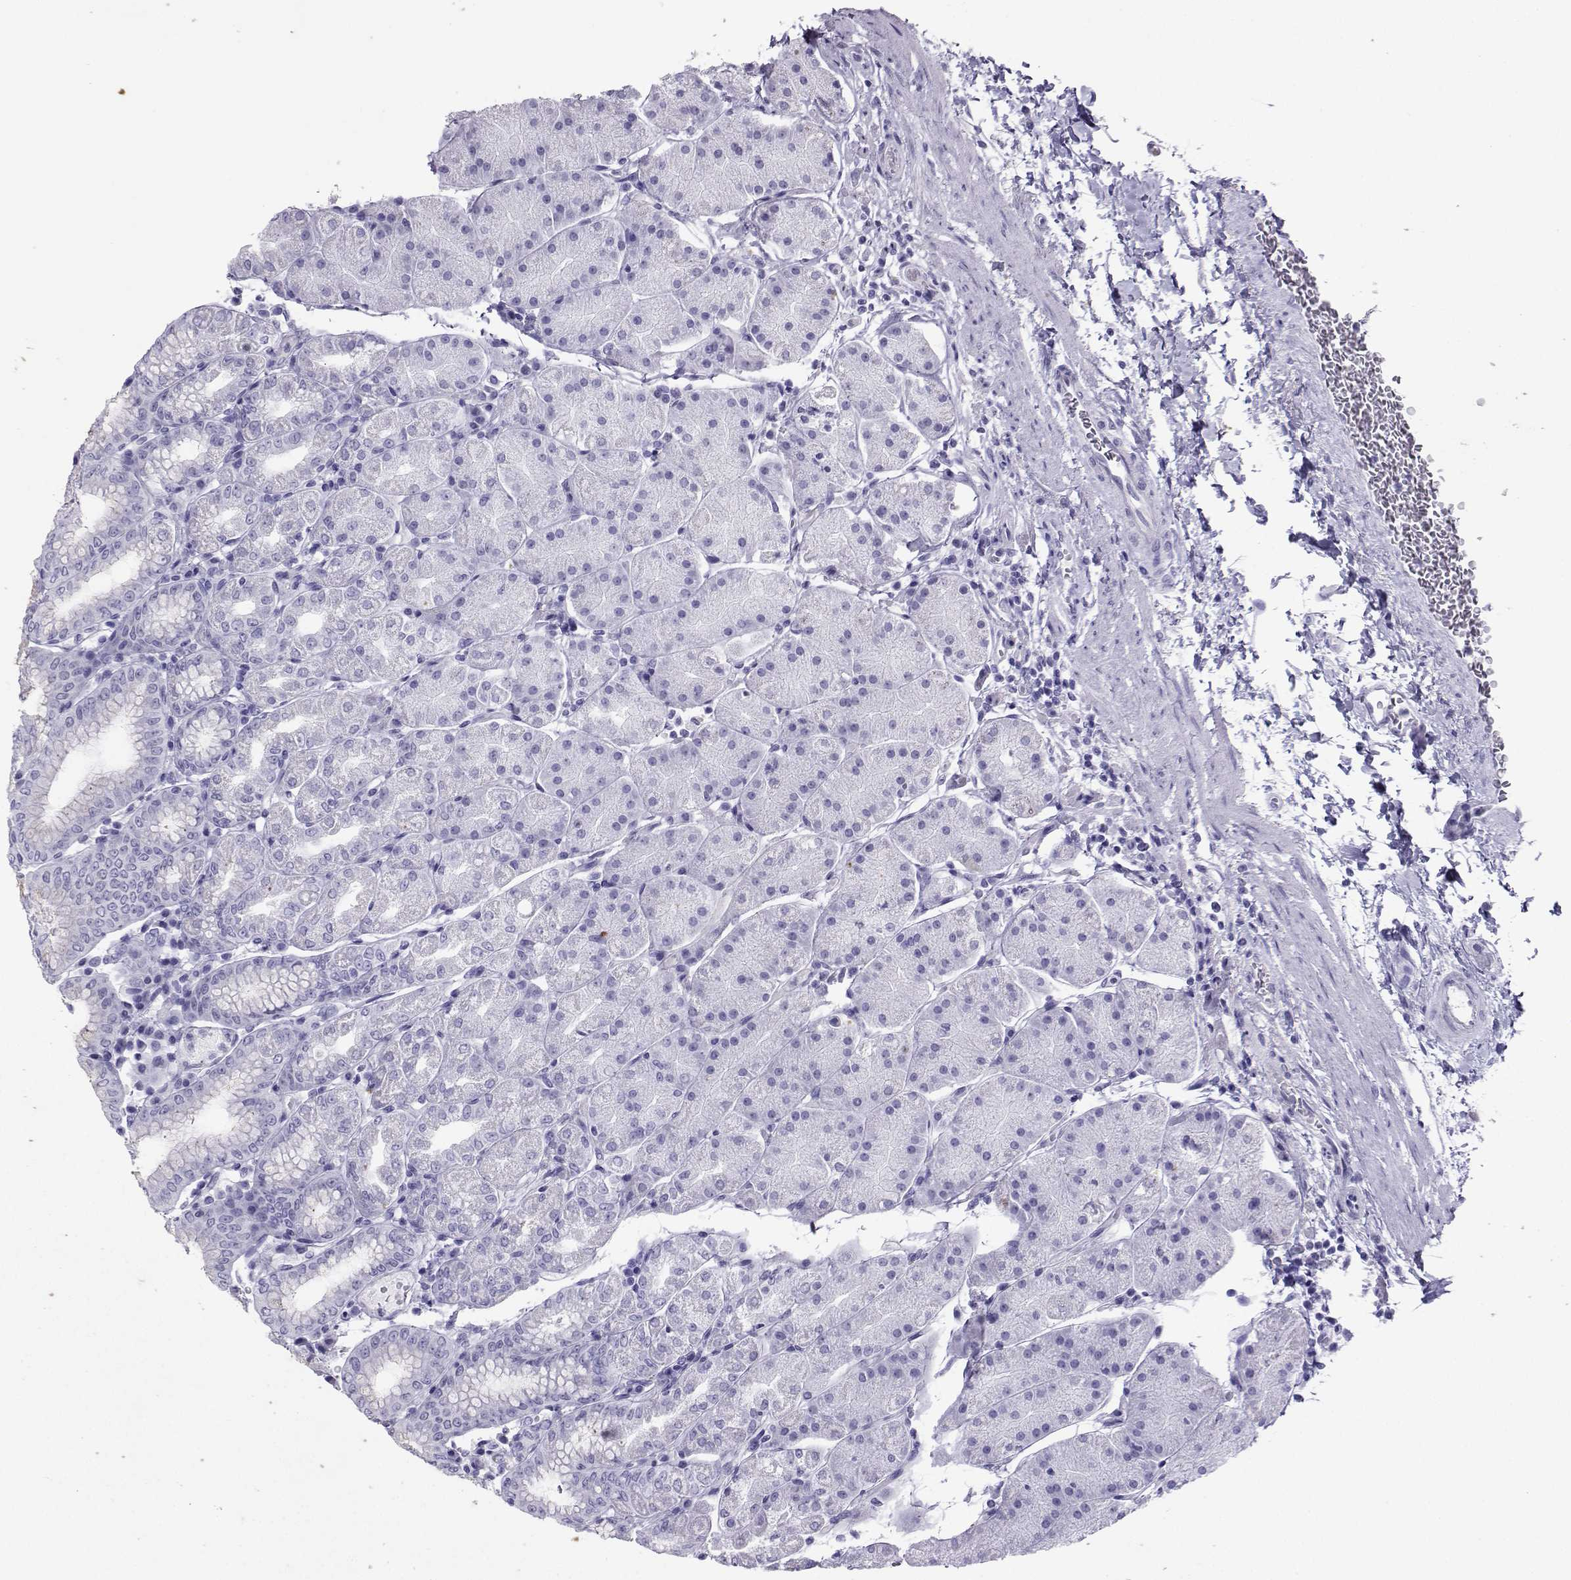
{"staining": {"intensity": "negative", "quantity": "none", "location": "none"}, "tissue": "stomach", "cell_type": "Glandular cells", "image_type": "normal", "snomed": [{"axis": "morphology", "description": "Normal tissue, NOS"}, {"axis": "topography", "description": "Stomach"}], "caption": "The immunohistochemistry (IHC) photomicrograph has no significant expression in glandular cells of stomach.", "gene": "LORICRIN", "patient": {"sex": "male", "age": 54}}